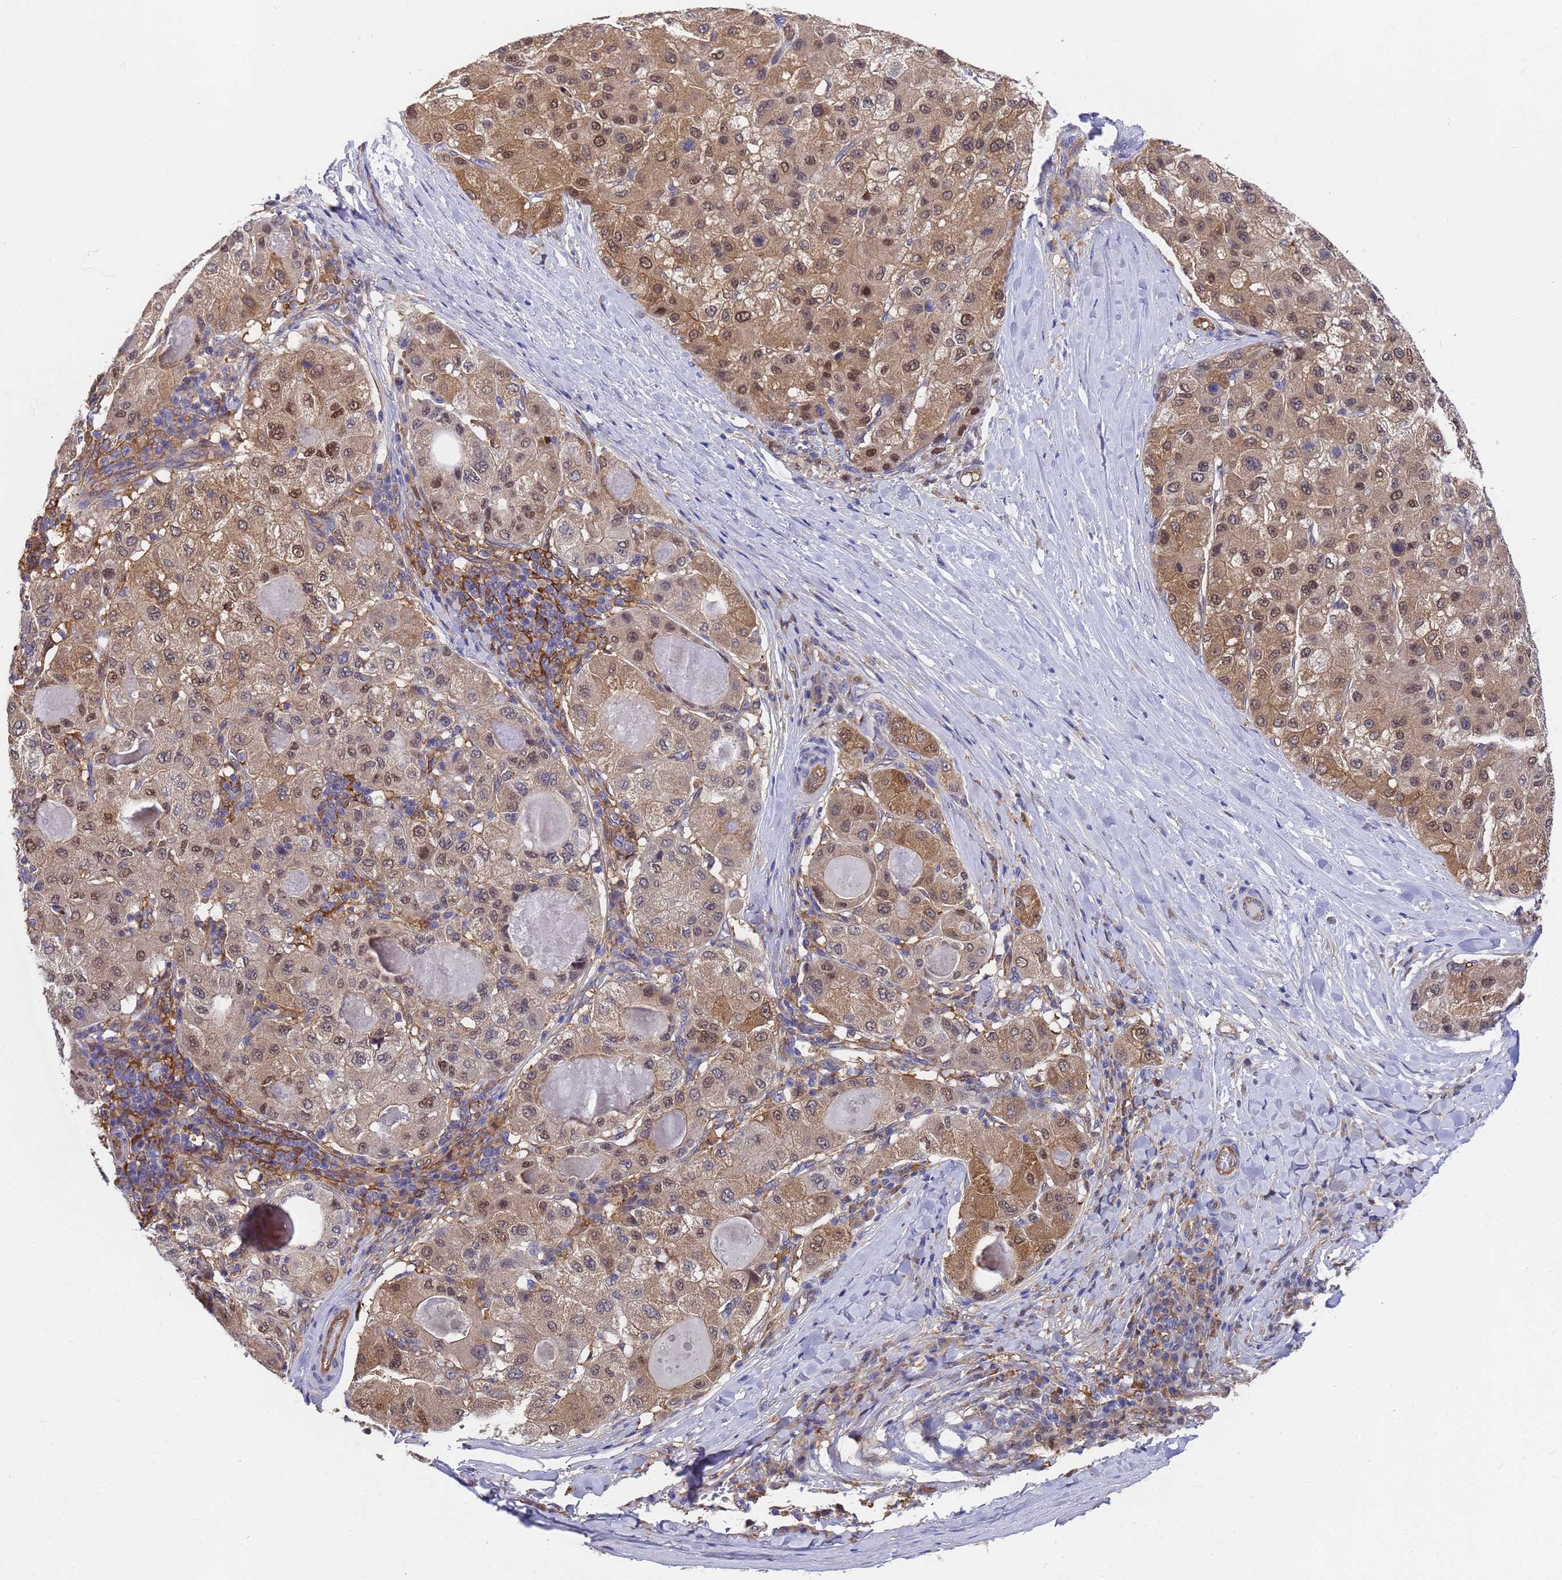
{"staining": {"intensity": "moderate", "quantity": ">75%", "location": "cytoplasmic/membranous,nuclear"}, "tissue": "liver cancer", "cell_type": "Tumor cells", "image_type": "cancer", "snomed": [{"axis": "morphology", "description": "Carcinoma, Hepatocellular, NOS"}, {"axis": "topography", "description": "Liver"}], "caption": "The histopathology image displays immunohistochemical staining of liver cancer (hepatocellular carcinoma). There is moderate cytoplasmic/membranous and nuclear positivity is appreciated in about >75% of tumor cells.", "gene": "SLC35E2B", "patient": {"sex": "male", "age": 80}}